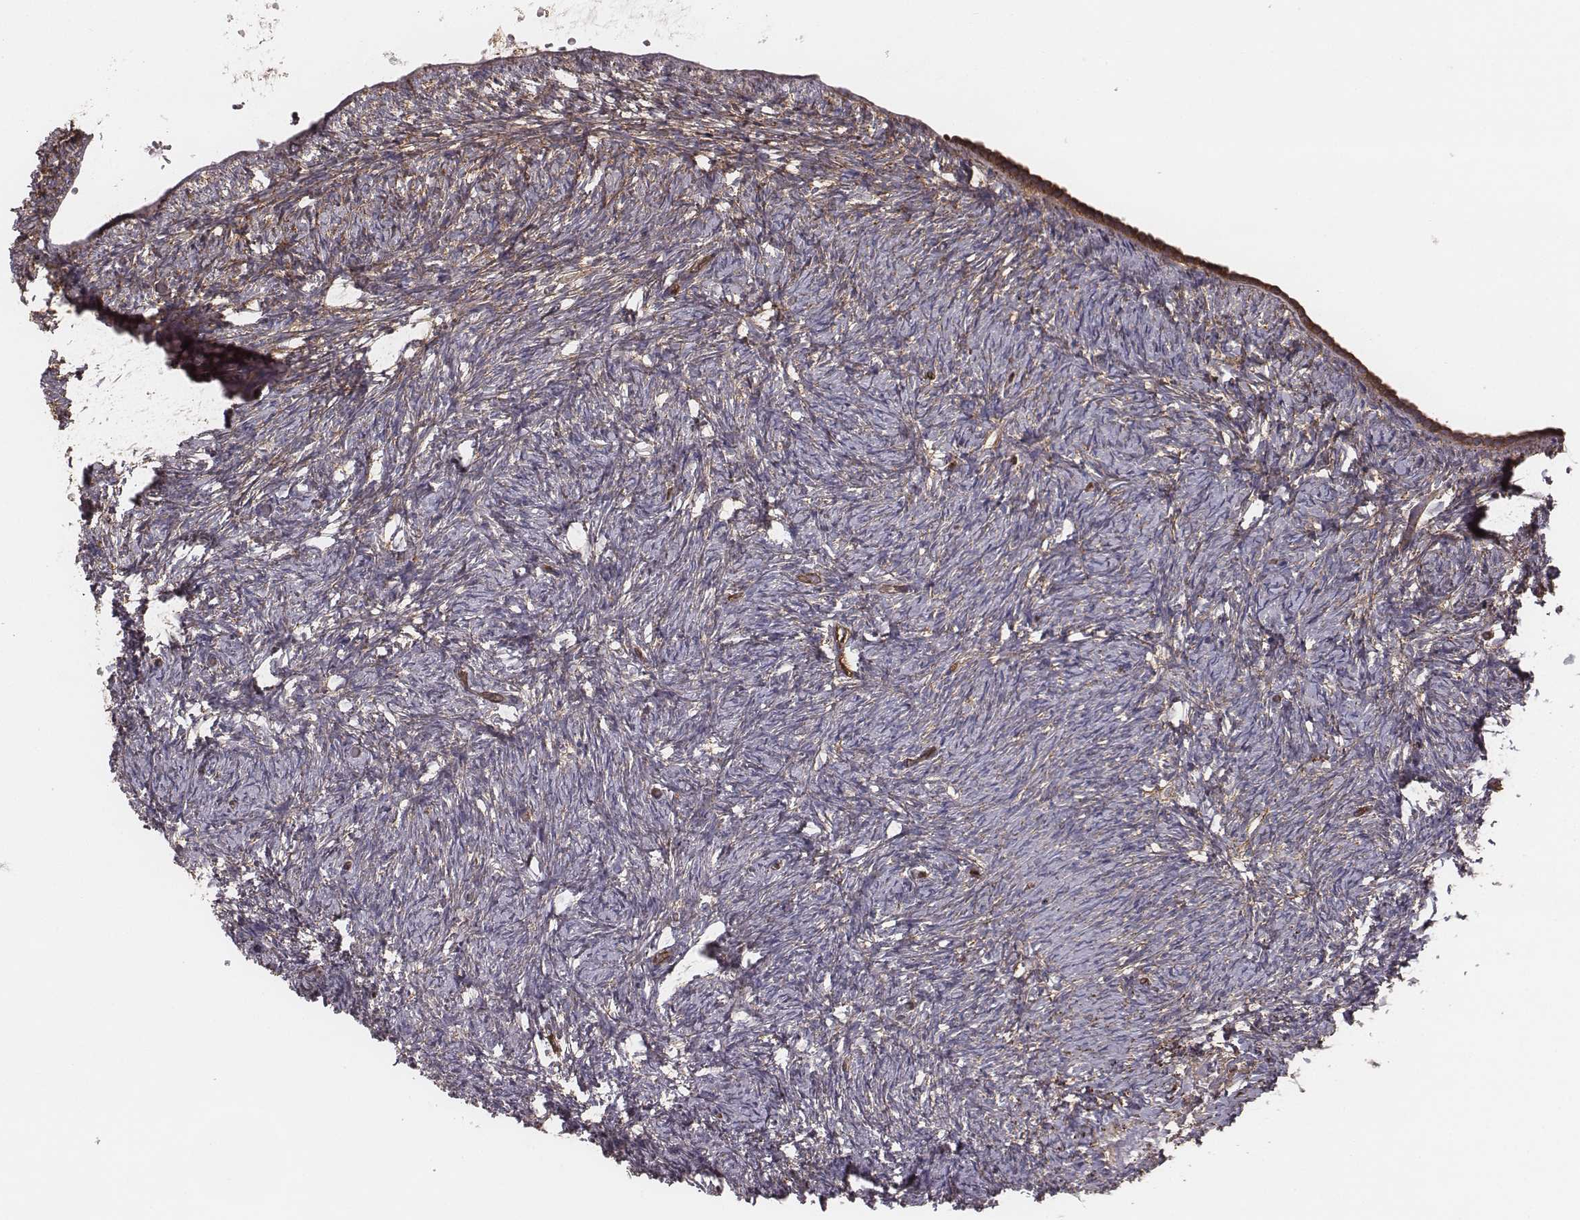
{"staining": {"intensity": "weak", "quantity": "25%-75%", "location": "cytoplasmic/membranous"}, "tissue": "ovary", "cell_type": "Ovarian stroma cells", "image_type": "normal", "snomed": [{"axis": "morphology", "description": "Normal tissue, NOS"}, {"axis": "topography", "description": "Ovary"}], "caption": "Immunohistochemistry histopathology image of unremarkable human ovary stained for a protein (brown), which shows low levels of weak cytoplasmic/membranous staining in about 25%-75% of ovarian stroma cells.", "gene": "PALMD", "patient": {"sex": "female", "age": 39}}